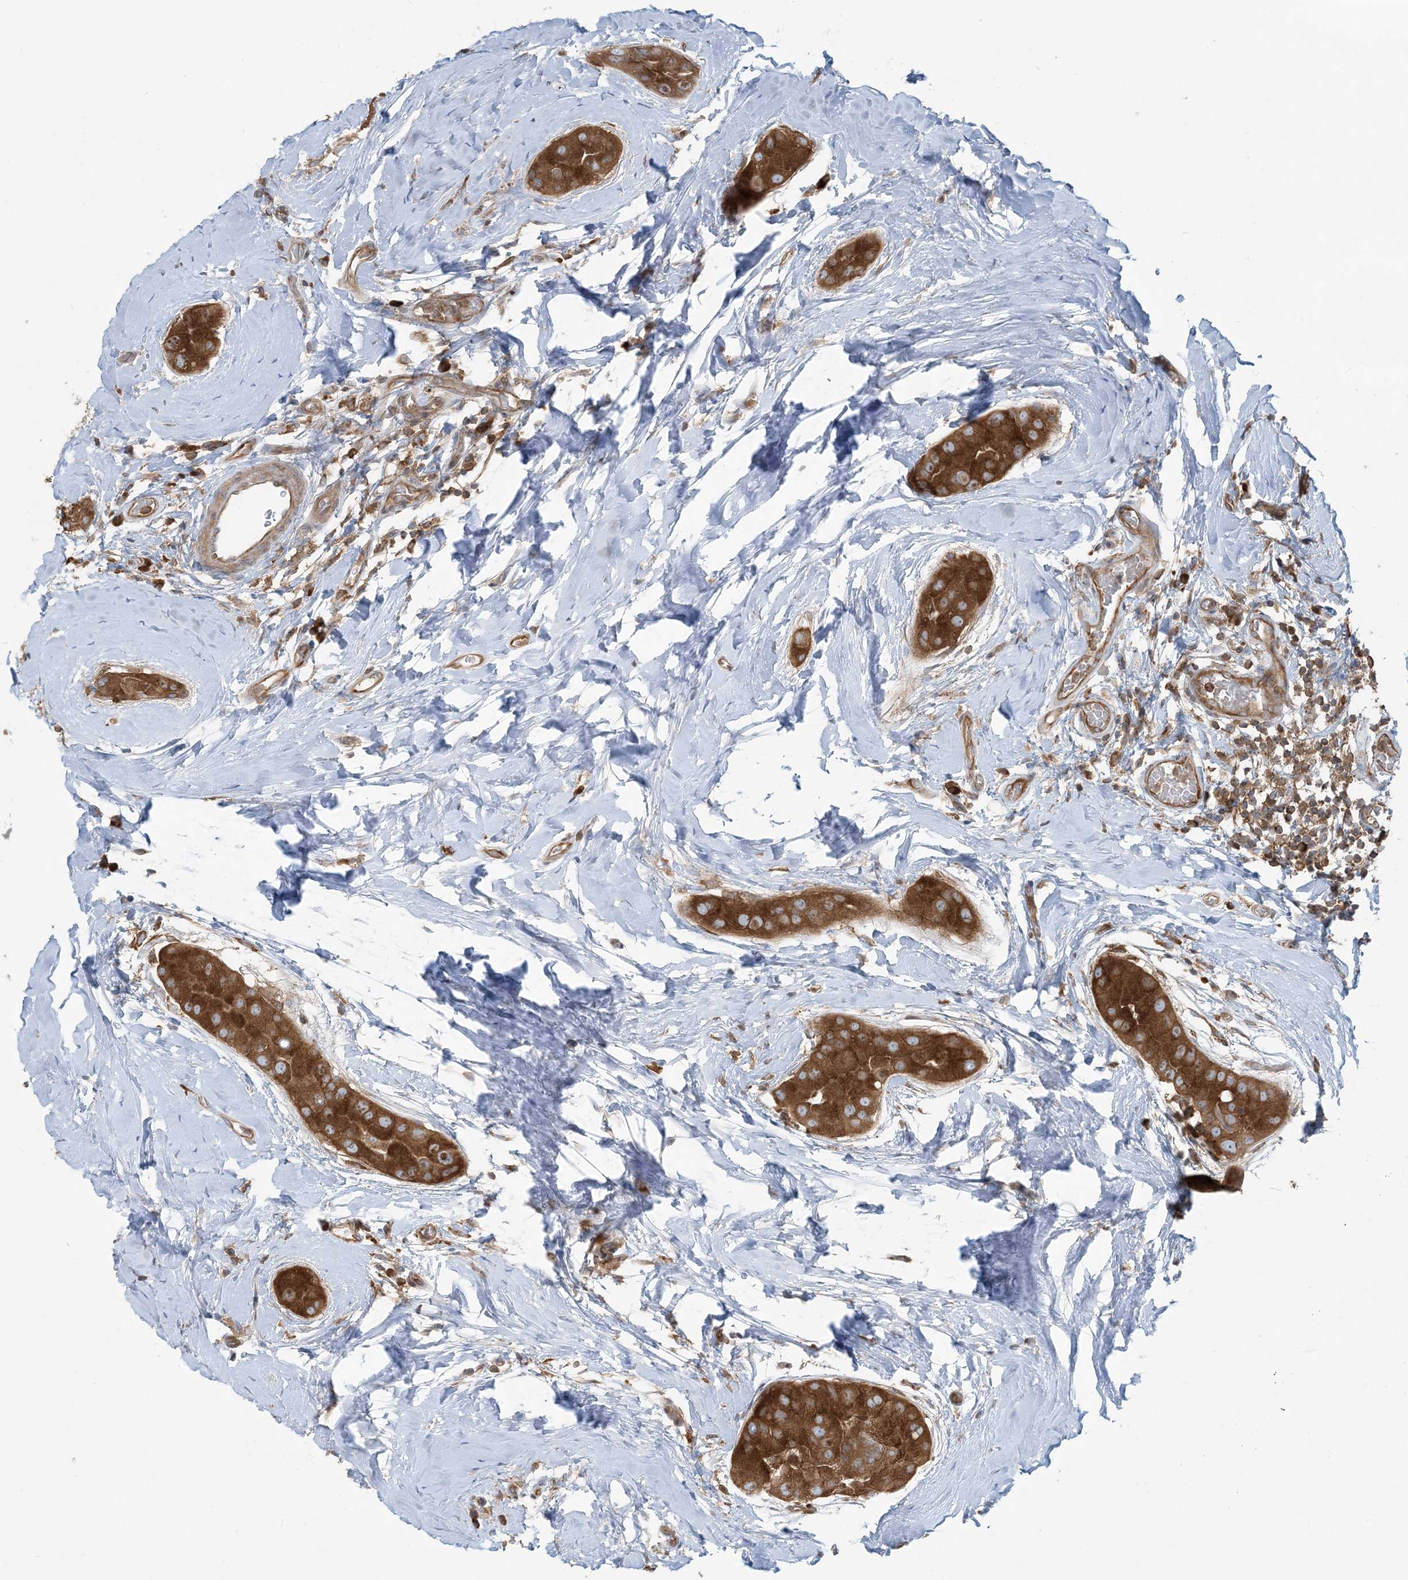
{"staining": {"intensity": "strong", "quantity": ">75%", "location": "cytoplasmic/membranous,nuclear"}, "tissue": "thyroid cancer", "cell_type": "Tumor cells", "image_type": "cancer", "snomed": [{"axis": "morphology", "description": "Papillary adenocarcinoma, NOS"}, {"axis": "topography", "description": "Thyroid gland"}], "caption": "A high amount of strong cytoplasmic/membranous and nuclear expression is identified in about >75% of tumor cells in papillary adenocarcinoma (thyroid) tissue. The protein is stained brown, and the nuclei are stained in blue (DAB IHC with brightfield microscopy, high magnification).", "gene": "OLA1", "patient": {"sex": "male", "age": 33}}